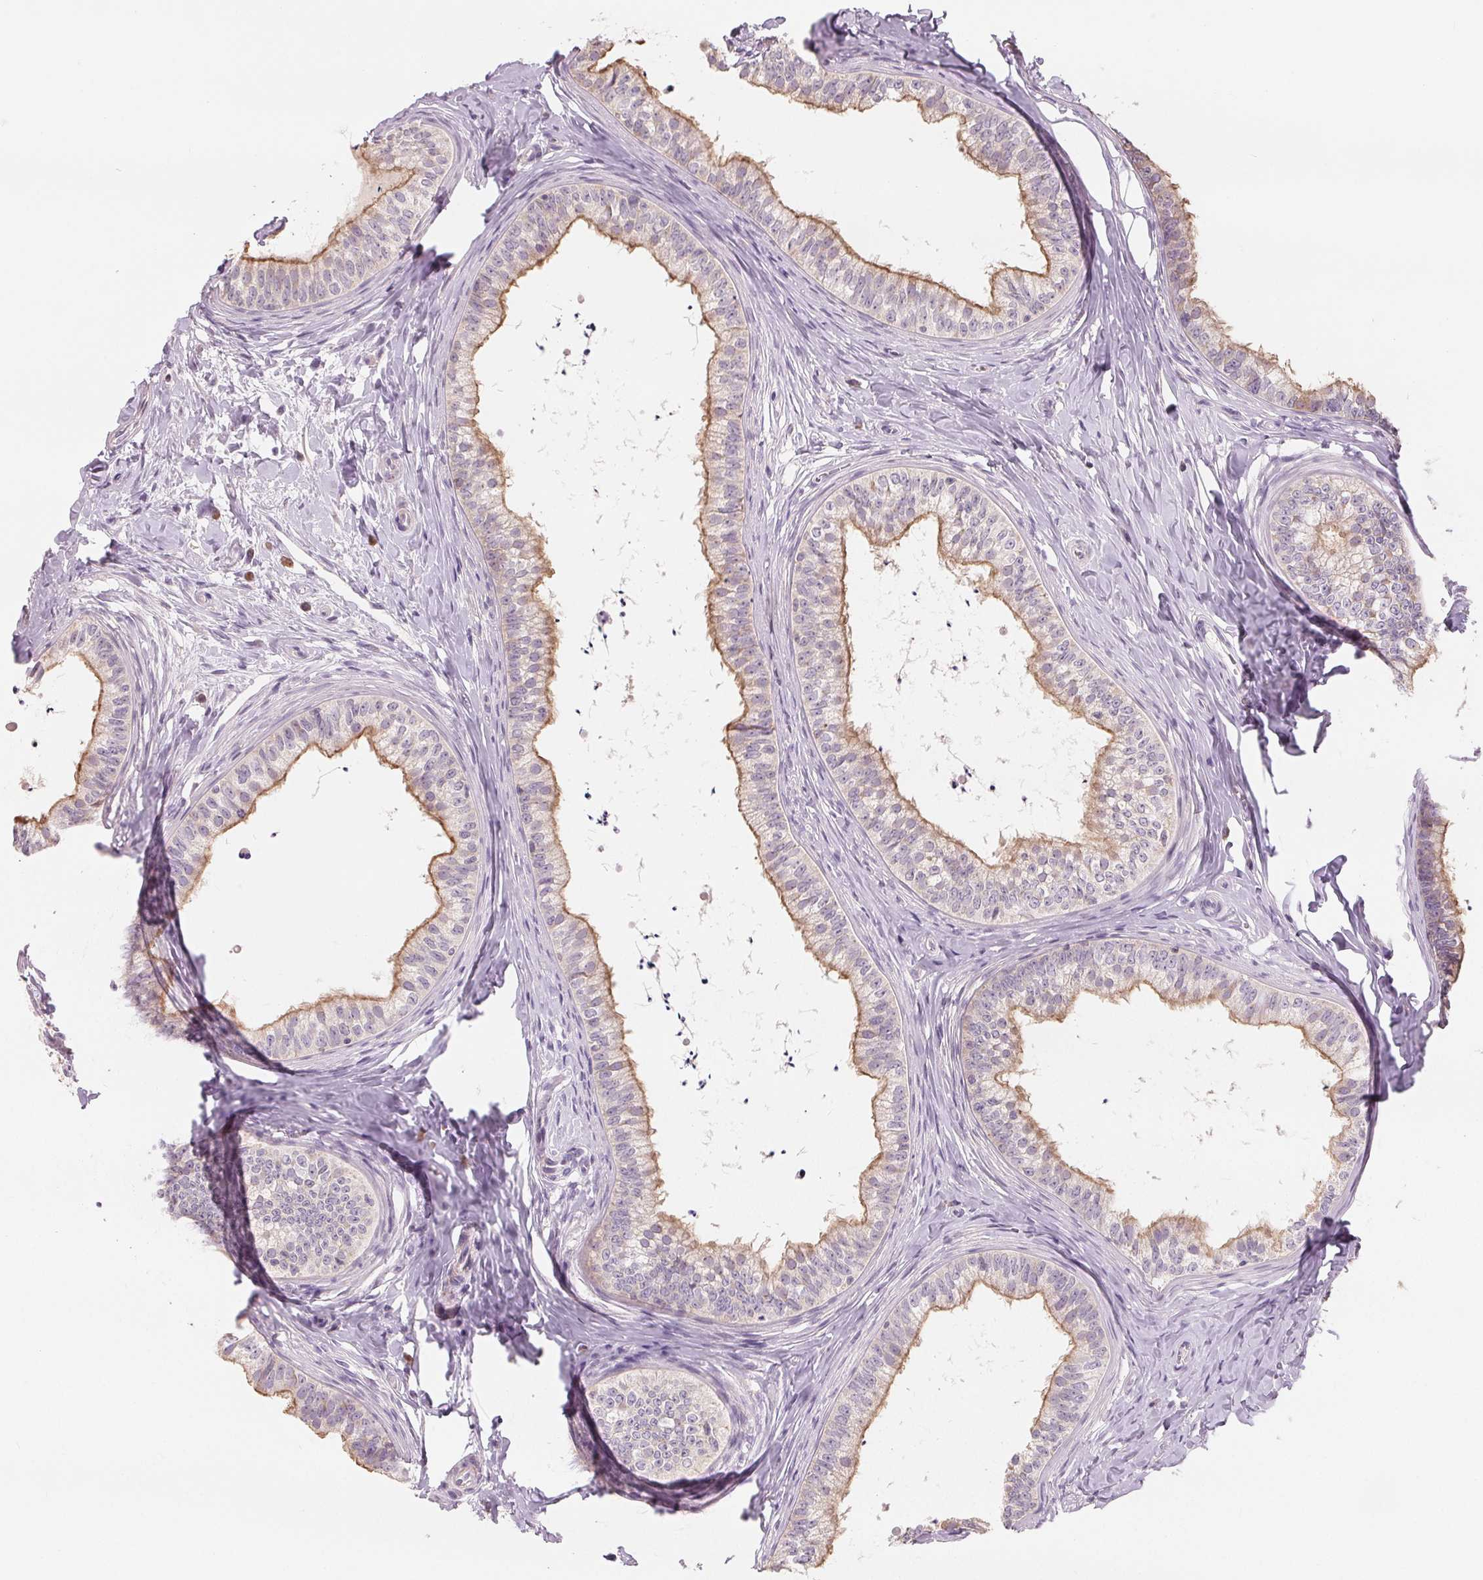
{"staining": {"intensity": "moderate", "quantity": "25%-75%", "location": "cytoplasmic/membranous"}, "tissue": "epididymis", "cell_type": "Glandular cells", "image_type": "normal", "snomed": [{"axis": "morphology", "description": "Normal tissue, NOS"}, {"axis": "topography", "description": "Epididymis"}], "caption": "High-magnification brightfield microscopy of unremarkable epididymis stained with DAB (brown) and counterstained with hematoxylin (blue). glandular cells exhibit moderate cytoplasmic/membranous positivity is present in approximately25%-75% of cells. Nuclei are stained in blue.", "gene": "VTCN1", "patient": {"sex": "male", "age": 24}}